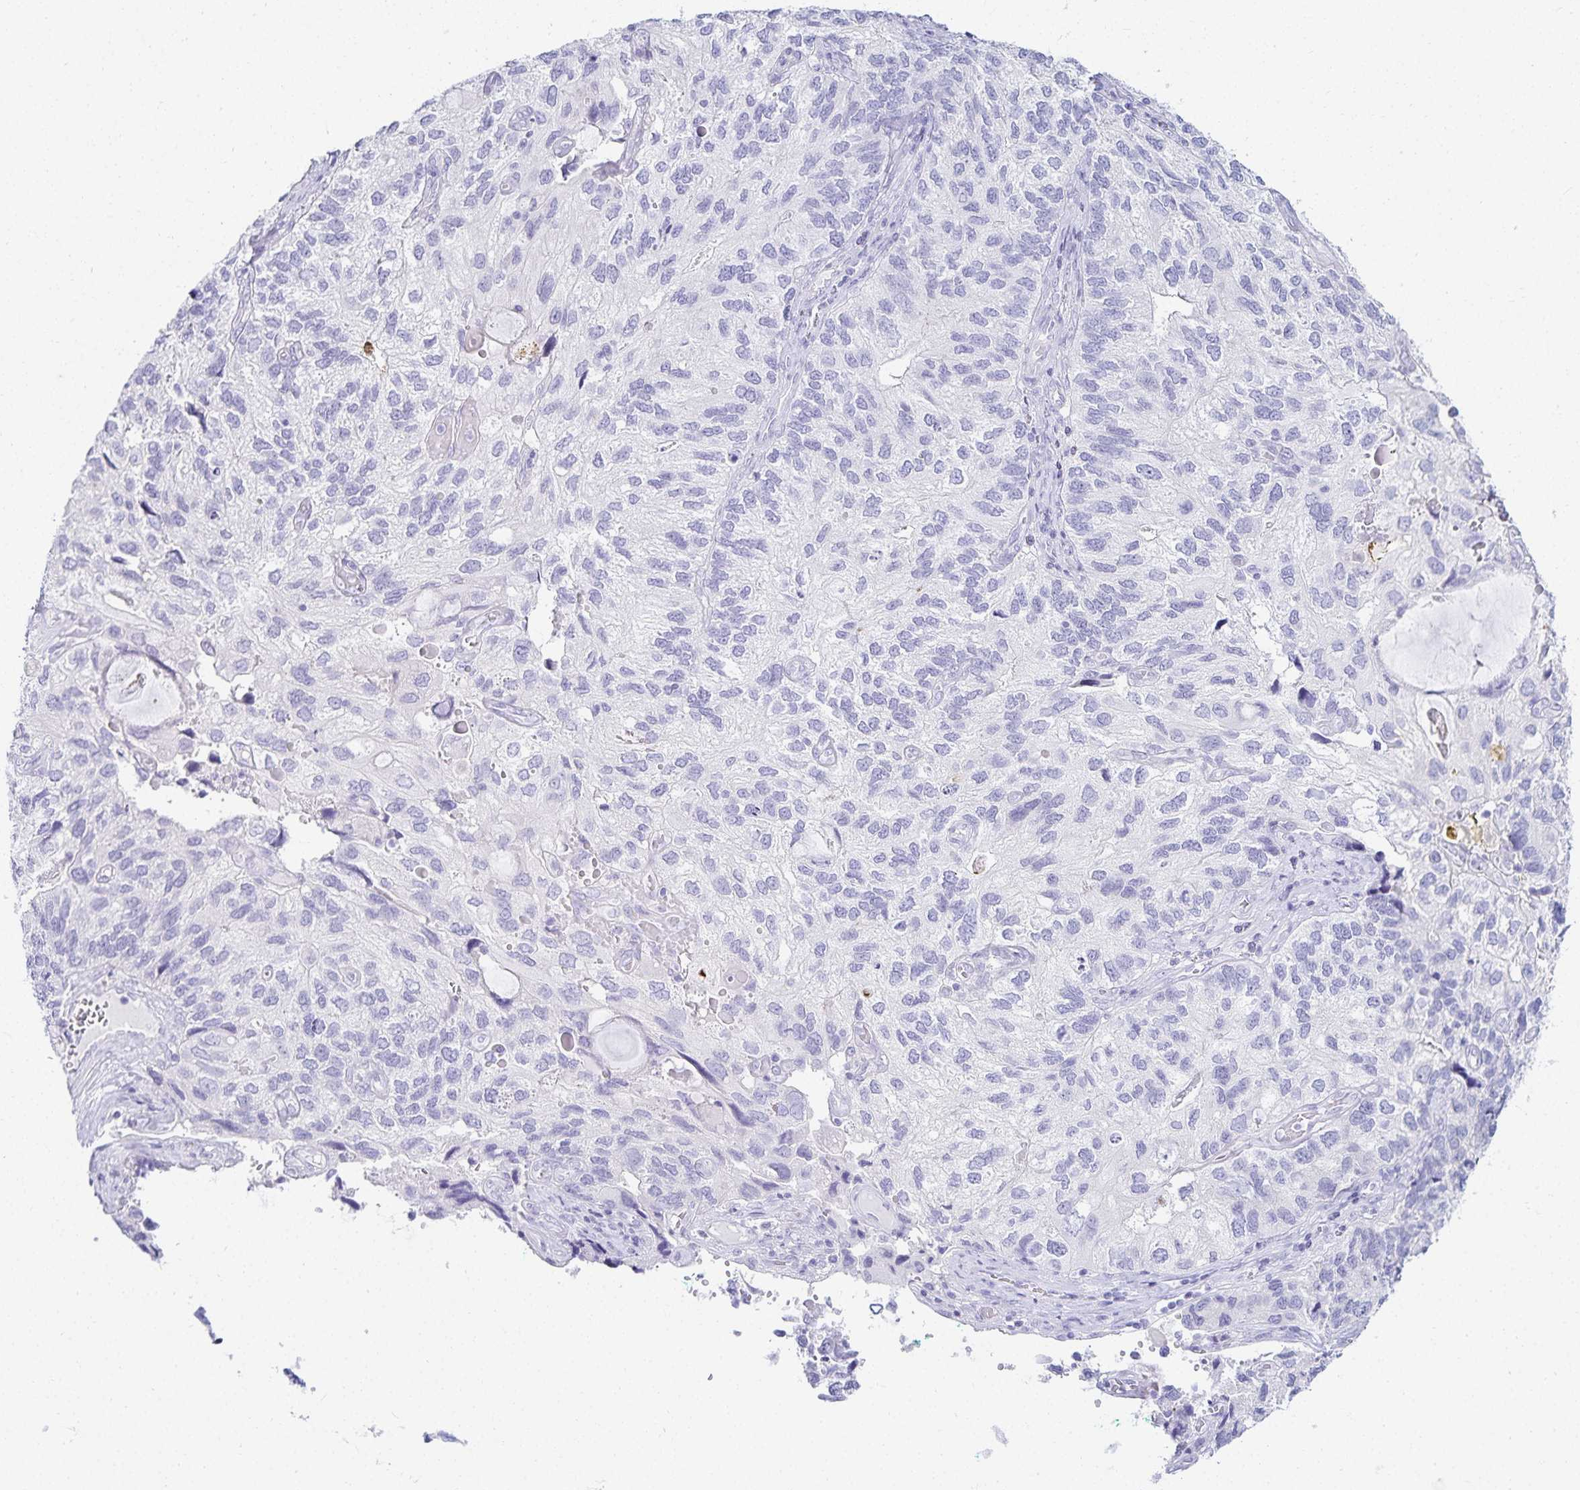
{"staining": {"intensity": "negative", "quantity": "none", "location": "none"}, "tissue": "endometrial cancer", "cell_type": "Tumor cells", "image_type": "cancer", "snomed": [{"axis": "morphology", "description": "Carcinoma, NOS"}, {"axis": "topography", "description": "Uterus"}], "caption": "Immunohistochemical staining of carcinoma (endometrial) shows no significant staining in tumor cells. (DAB immunohistochemistry (IHC), high magnification).", "gene": "GP2", "patient": {"sex": "female", "age": 76}}